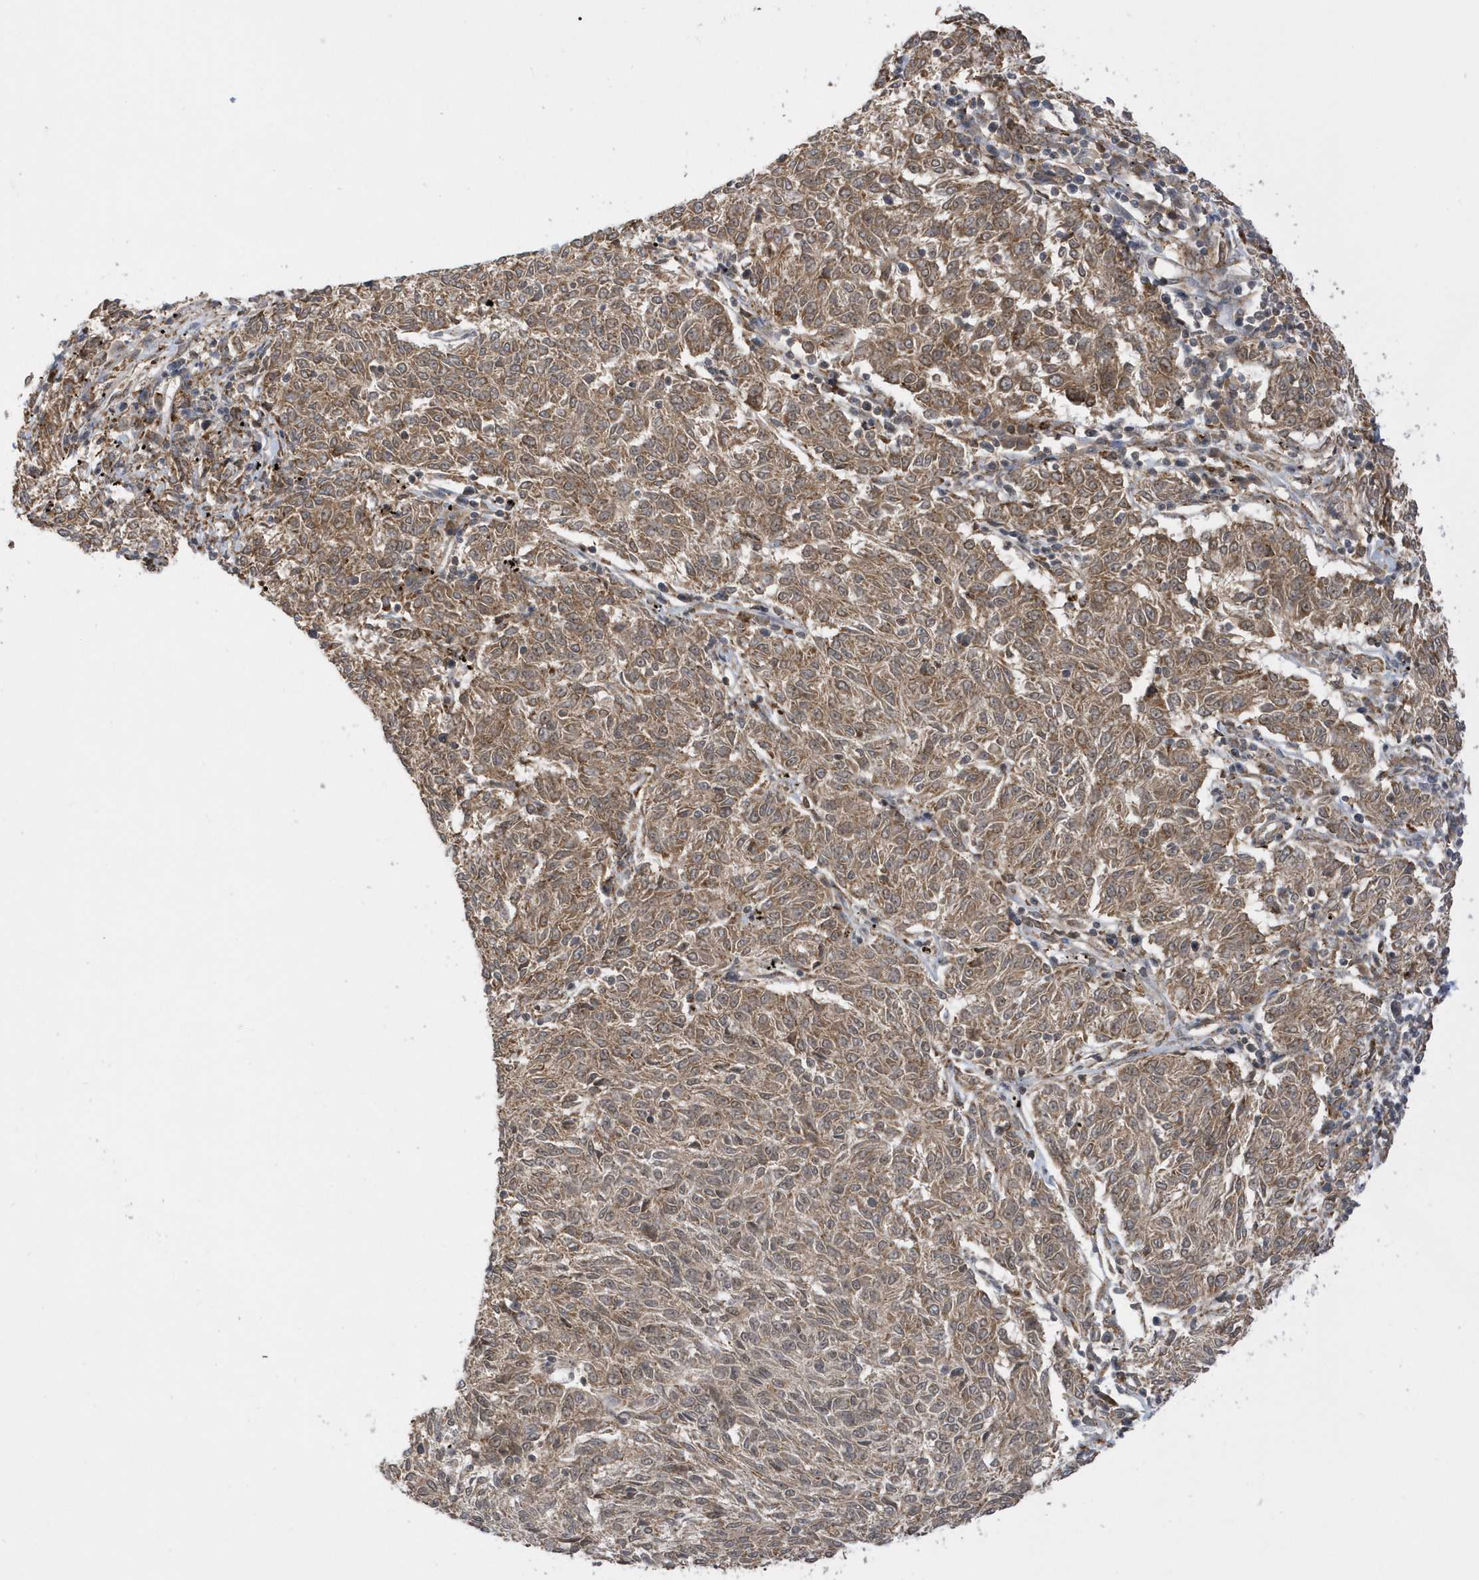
{"staining": {"intensity": "moderate", "quantity": ">75%", "location": "cytoplasmic/membranous"}, "tissue": "melanoma", "cell_type": "Tumor cells", "image_type": "cancer", "snomed": [{"axis": "morphology", "description": "Malignant melanoma, NOS"}, {"axis": "topography", "description": "Skin"}], "caption": "Immunohistochemical staining of human malignant melanoma shows medium levels of moderate cytoplasmic/membranous protein expression in approximately >75% of tumor cells.", "gene": "METTL21A", "patient": {"sex": "female", "age": 72}}